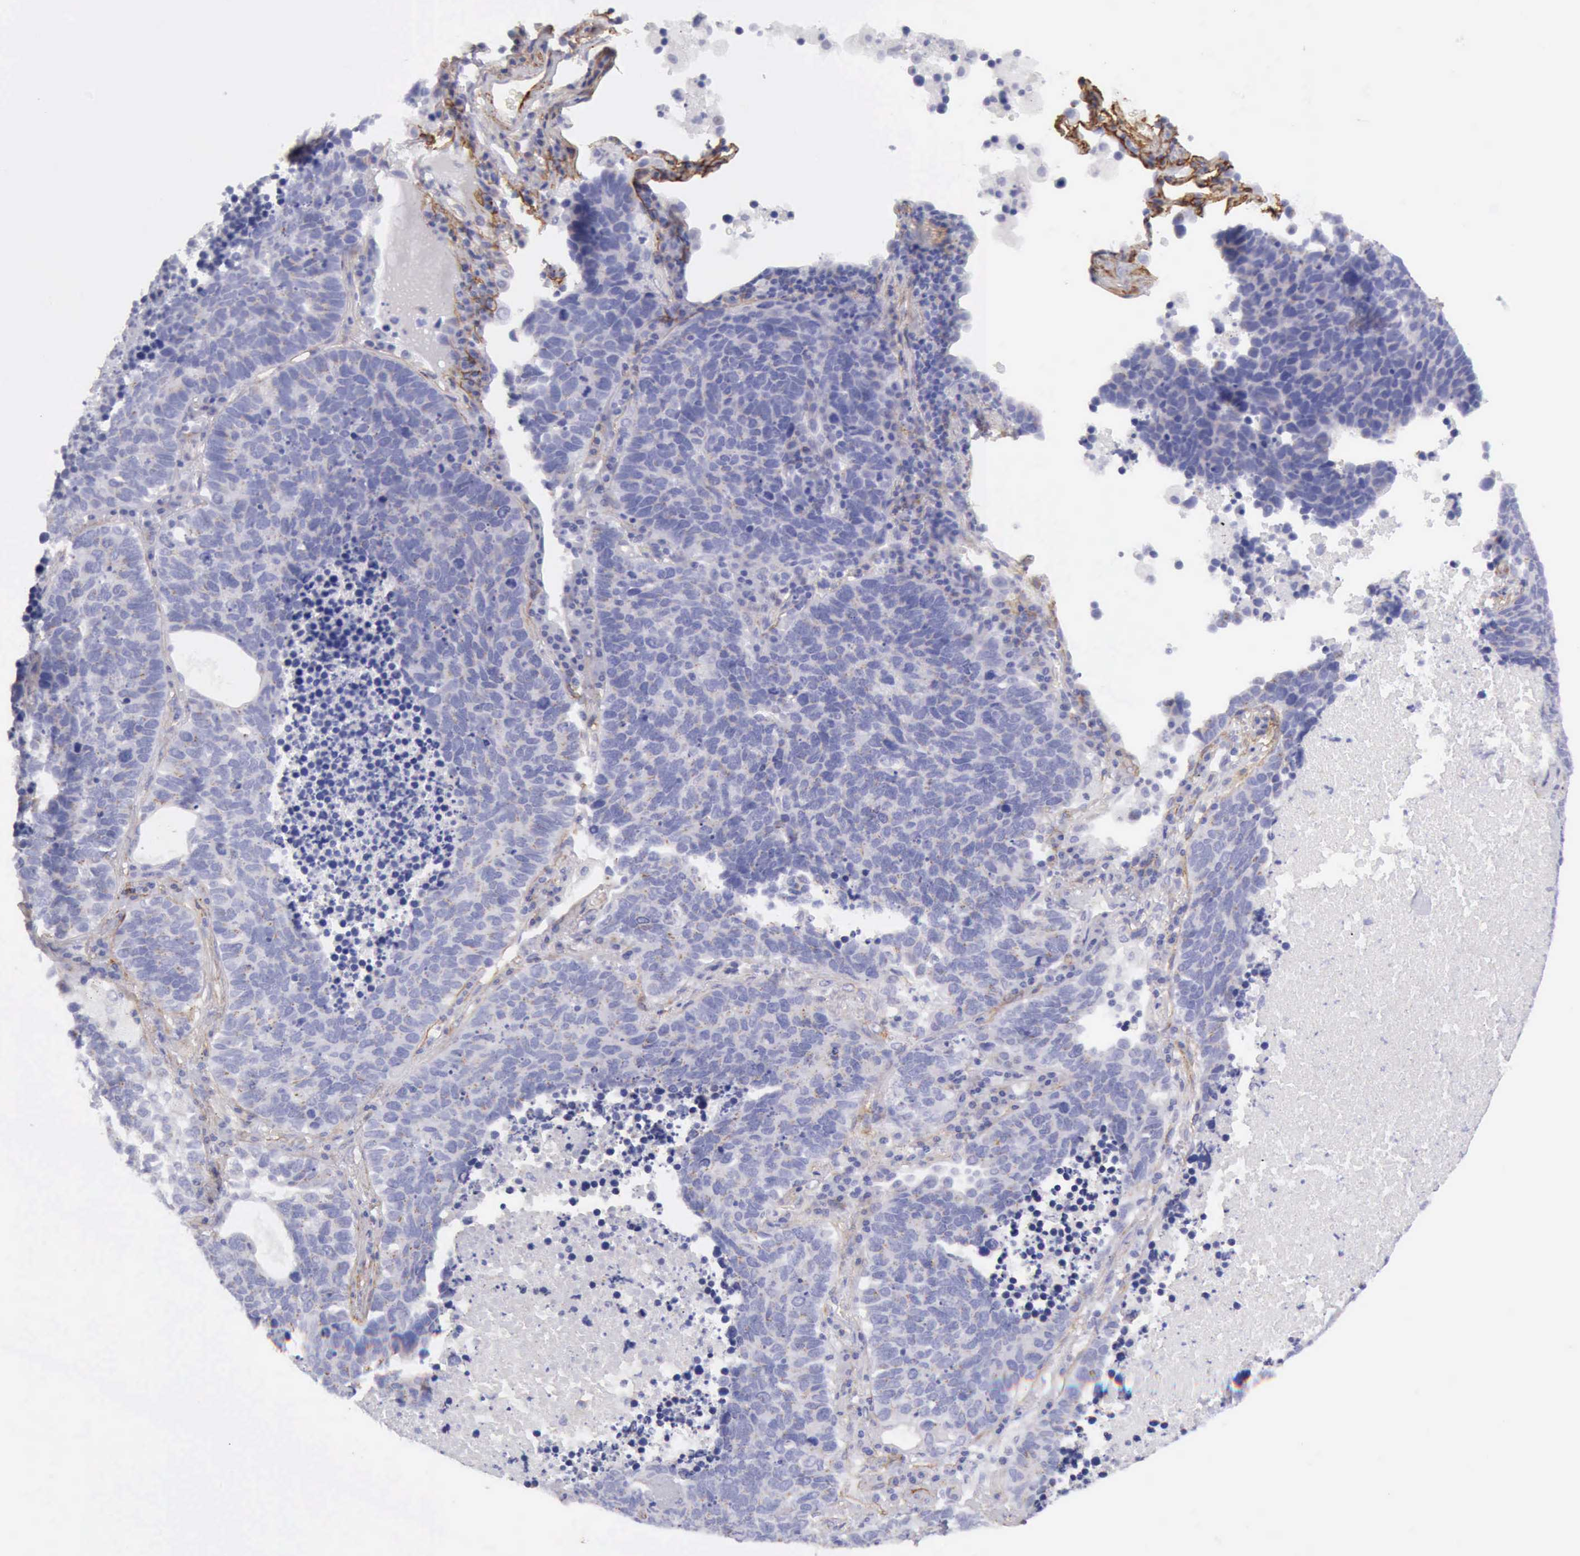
{"staining": {"intensity": "negative", "quantity": "none", "location": "none"}, "tissue": "lung cancer", "cell_type": "Tumor cells", "image_type": "cancer", "snomed": [{"axis": "morphology", "description": "Neoplasm, malignant, NOS"}, {"axis": "topography", "description": "Lung"}], "caption": "Immunohistochemical staining of lung cancer (neoplasm (malignant)) demonstrates no significant expression in tumor cells.", "gene": "AOC3", "patient": {"sex": "female", "age": 75}}